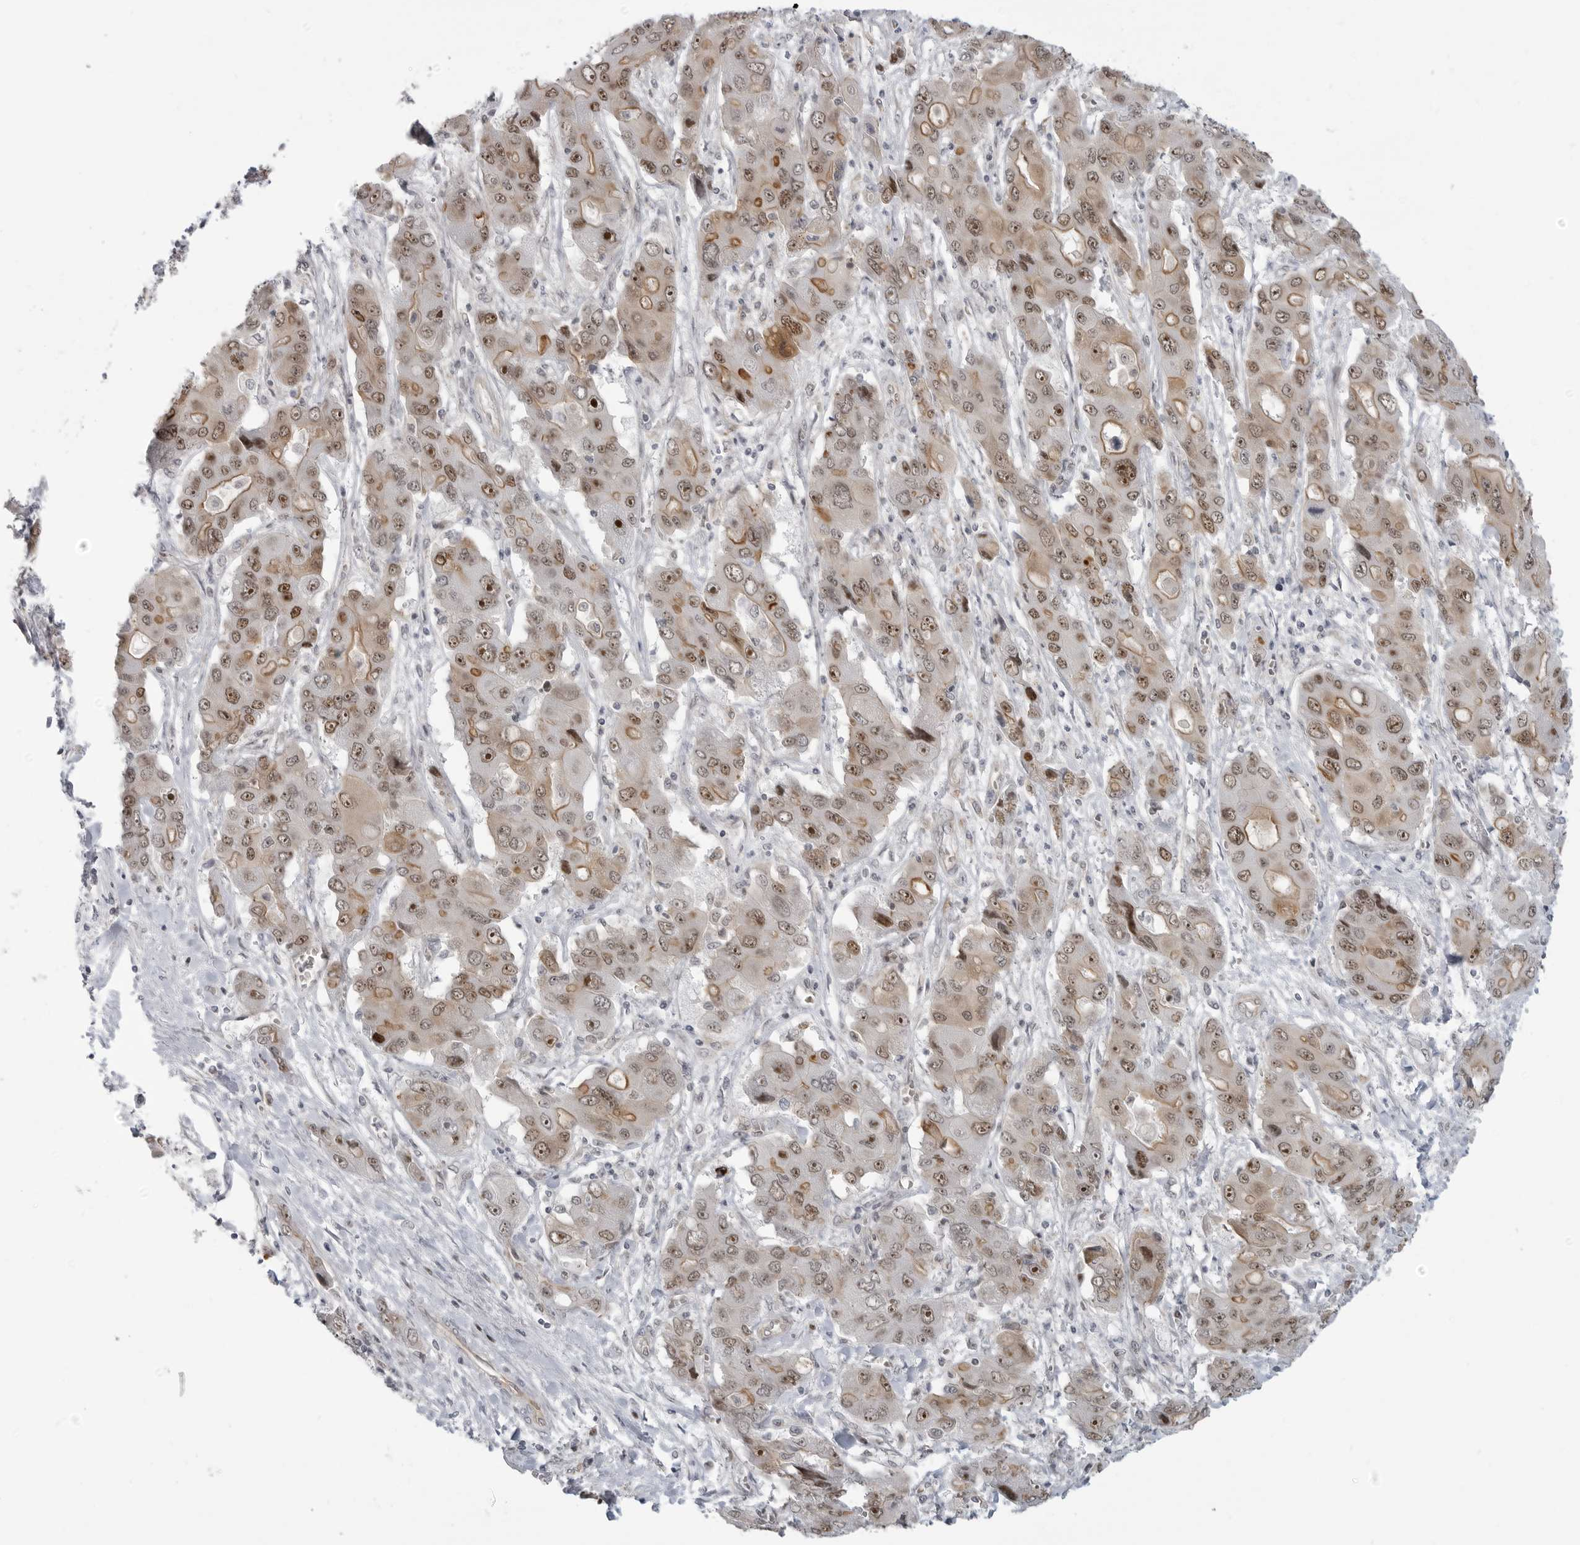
{"staining": {"intensity": "moderate", "quantity": ">75%", "location": "cytoplasmic/membranous,nuclear"}, "tissue": "liver cancer", "cell_type": "Tumor cells", "image_type": "cancer", "snomed": [{"axis": "morphology", "description": "Cholangiocarcinoma"}, {"axis": "topography", "description": "Liver"}], "caption": "IHC of liver cancer (cholangiocarcinoma) reveals medium levels of moderate cytoplasmic/membranous and nuclear positivity in about >75% of tumor cells.", "gene": "CEP295NL", "patient": {"sex": "male", "age": 67}}